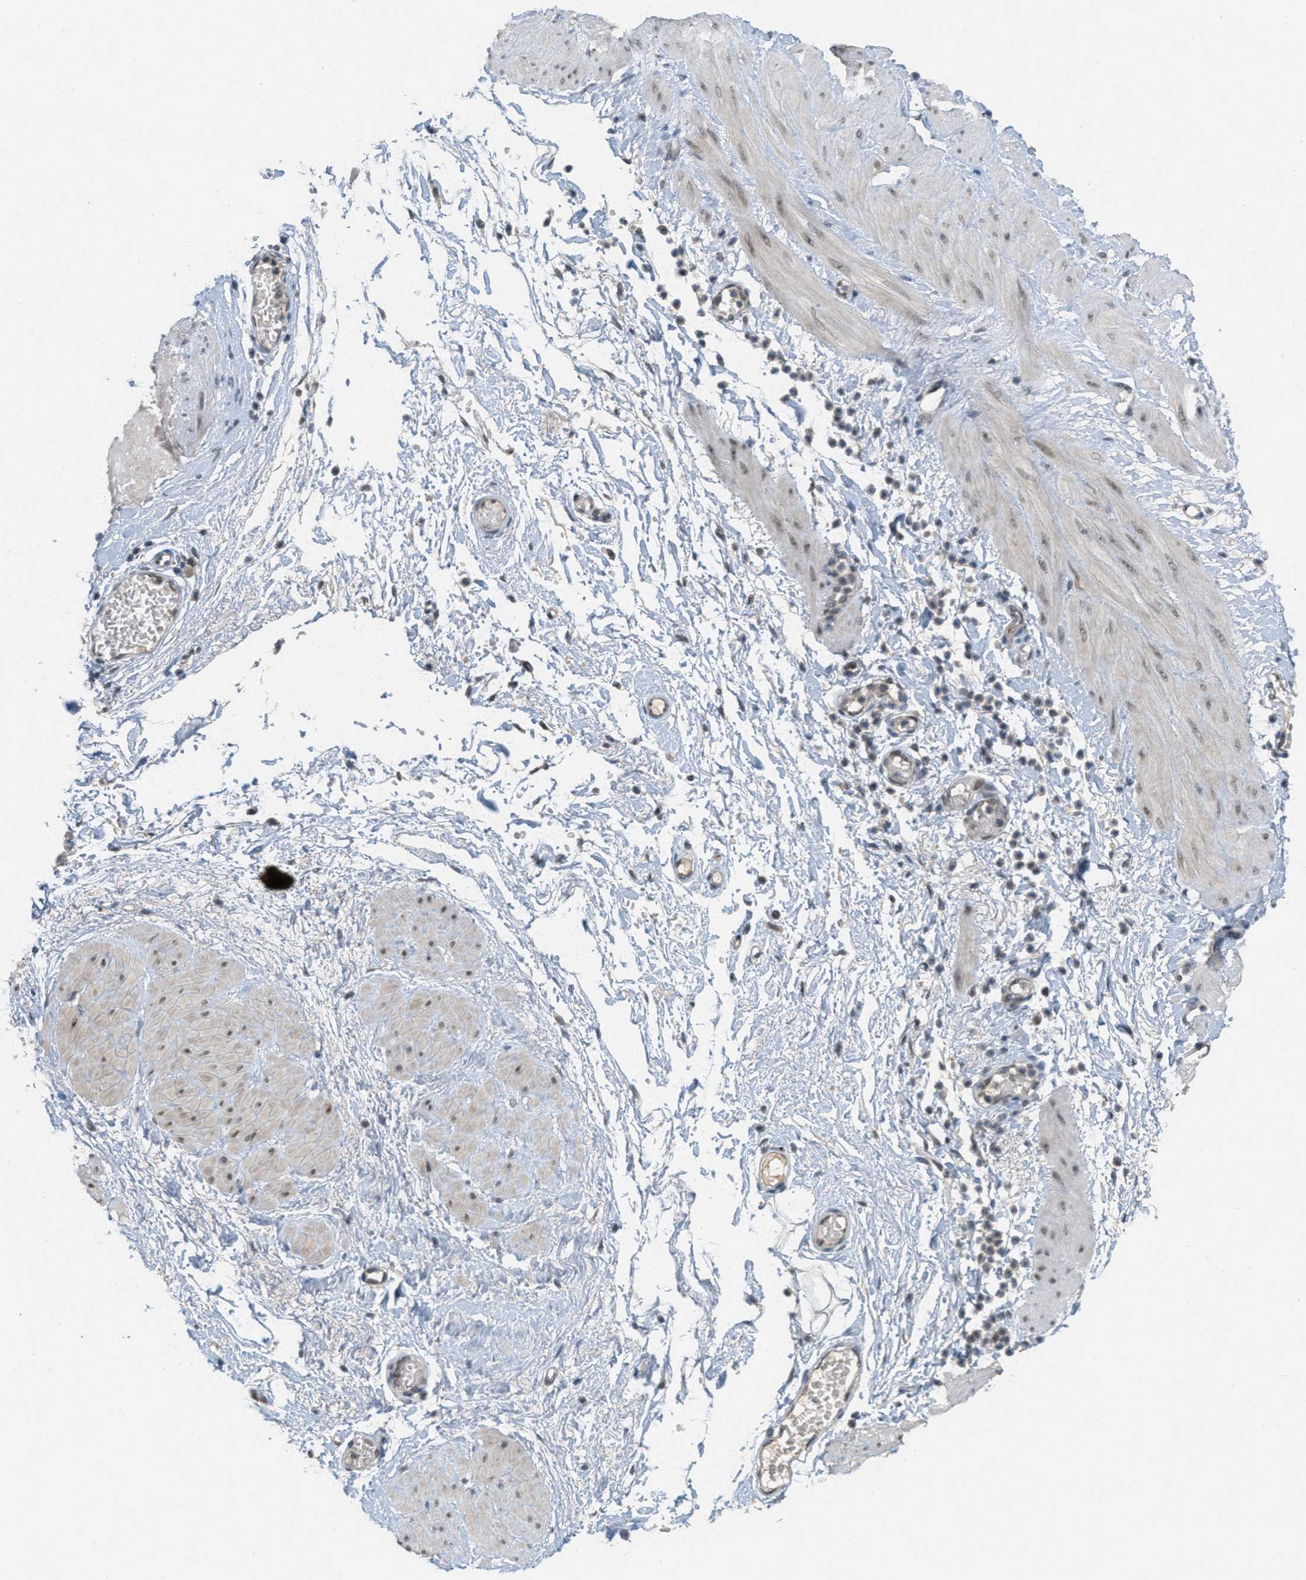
{"staining": {"intensity": "weak", "quantity": "25%-75%", "location": "cytoplasmic/membranous"}, "tissue": "adipose tissue", "cell_type": "Adipocytes", "image_type": "normal", "snomed": [{"axis": "morphology", "description": "Normal tissue, NOS"}, {"axis": "topography", "description": "Soft tissue"}, {"axis": "topography", "description": "Vascular tissue"}], "caption": "Adipocytes exhibit weak cytoplasmic/membranous positivity in about 25%-75% of cells in unremarkable adipose tissue.", "gene": "ABHD6", "patient": {"sex": "female", "age": 35}}